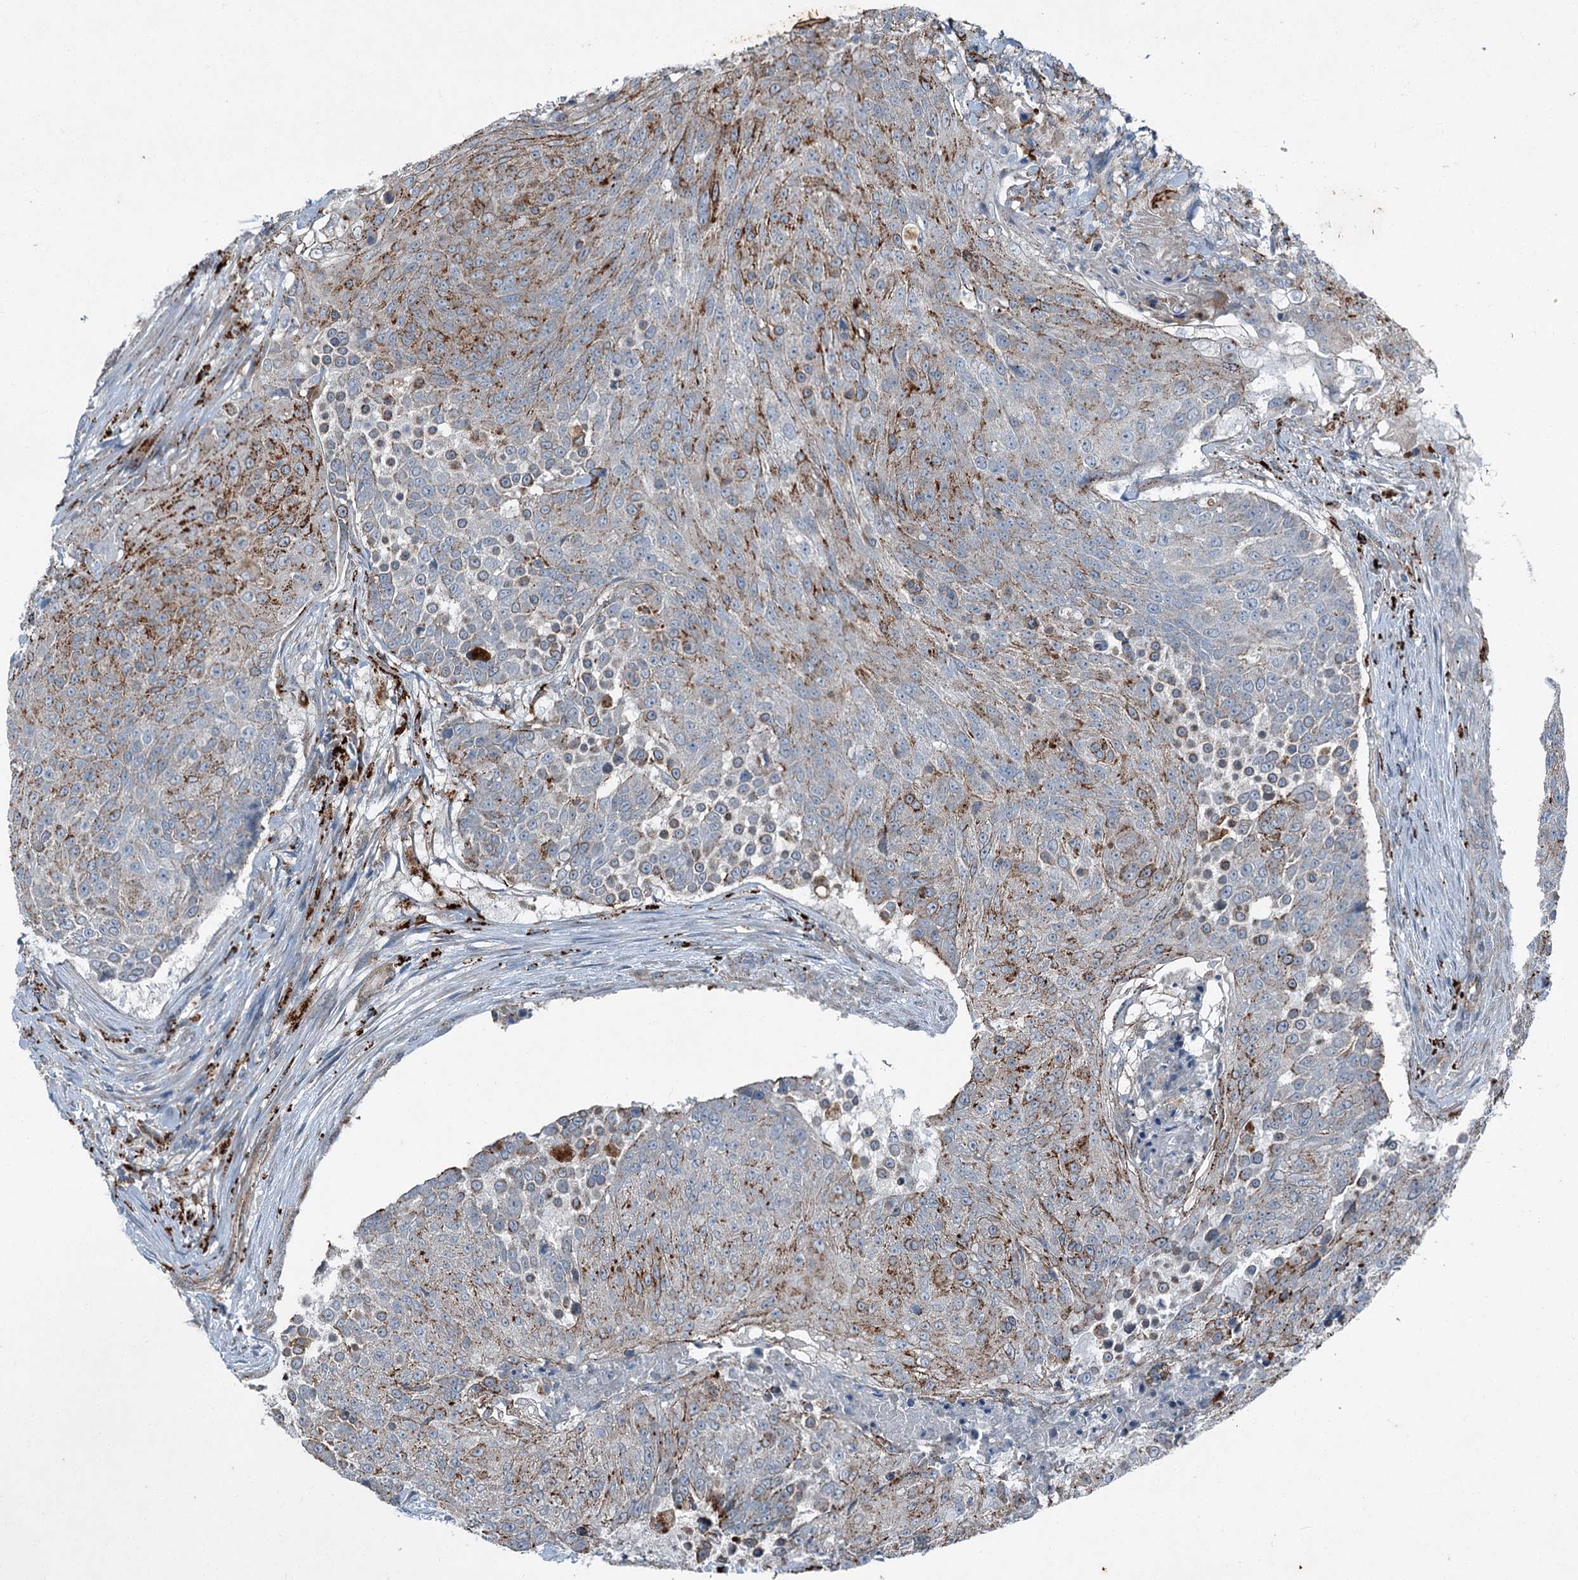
{"staining": {"intensity": "moderate", "quantity": "25%-75%", "location": "cytoplasmic/membranous"}, "tissue": "urothelial cancer", "cell_type": "Tumor cells", "image_type": "cancer", "snomed": [{"axis": "morphology", "description": "Urothelial carcinoma, High grade"}, {"axis": "topography", "description": "Urinary bladder"}], "caption": "A high-resolution micrograph shows immunohistochemistry staining of urothelial cancer, which exhibits moderate cytoplasmic/membranous positivity in approximately 25%-75% of tumor cells.", "gene": "AXL", "patient": {"sex": "female", "age": 63}}